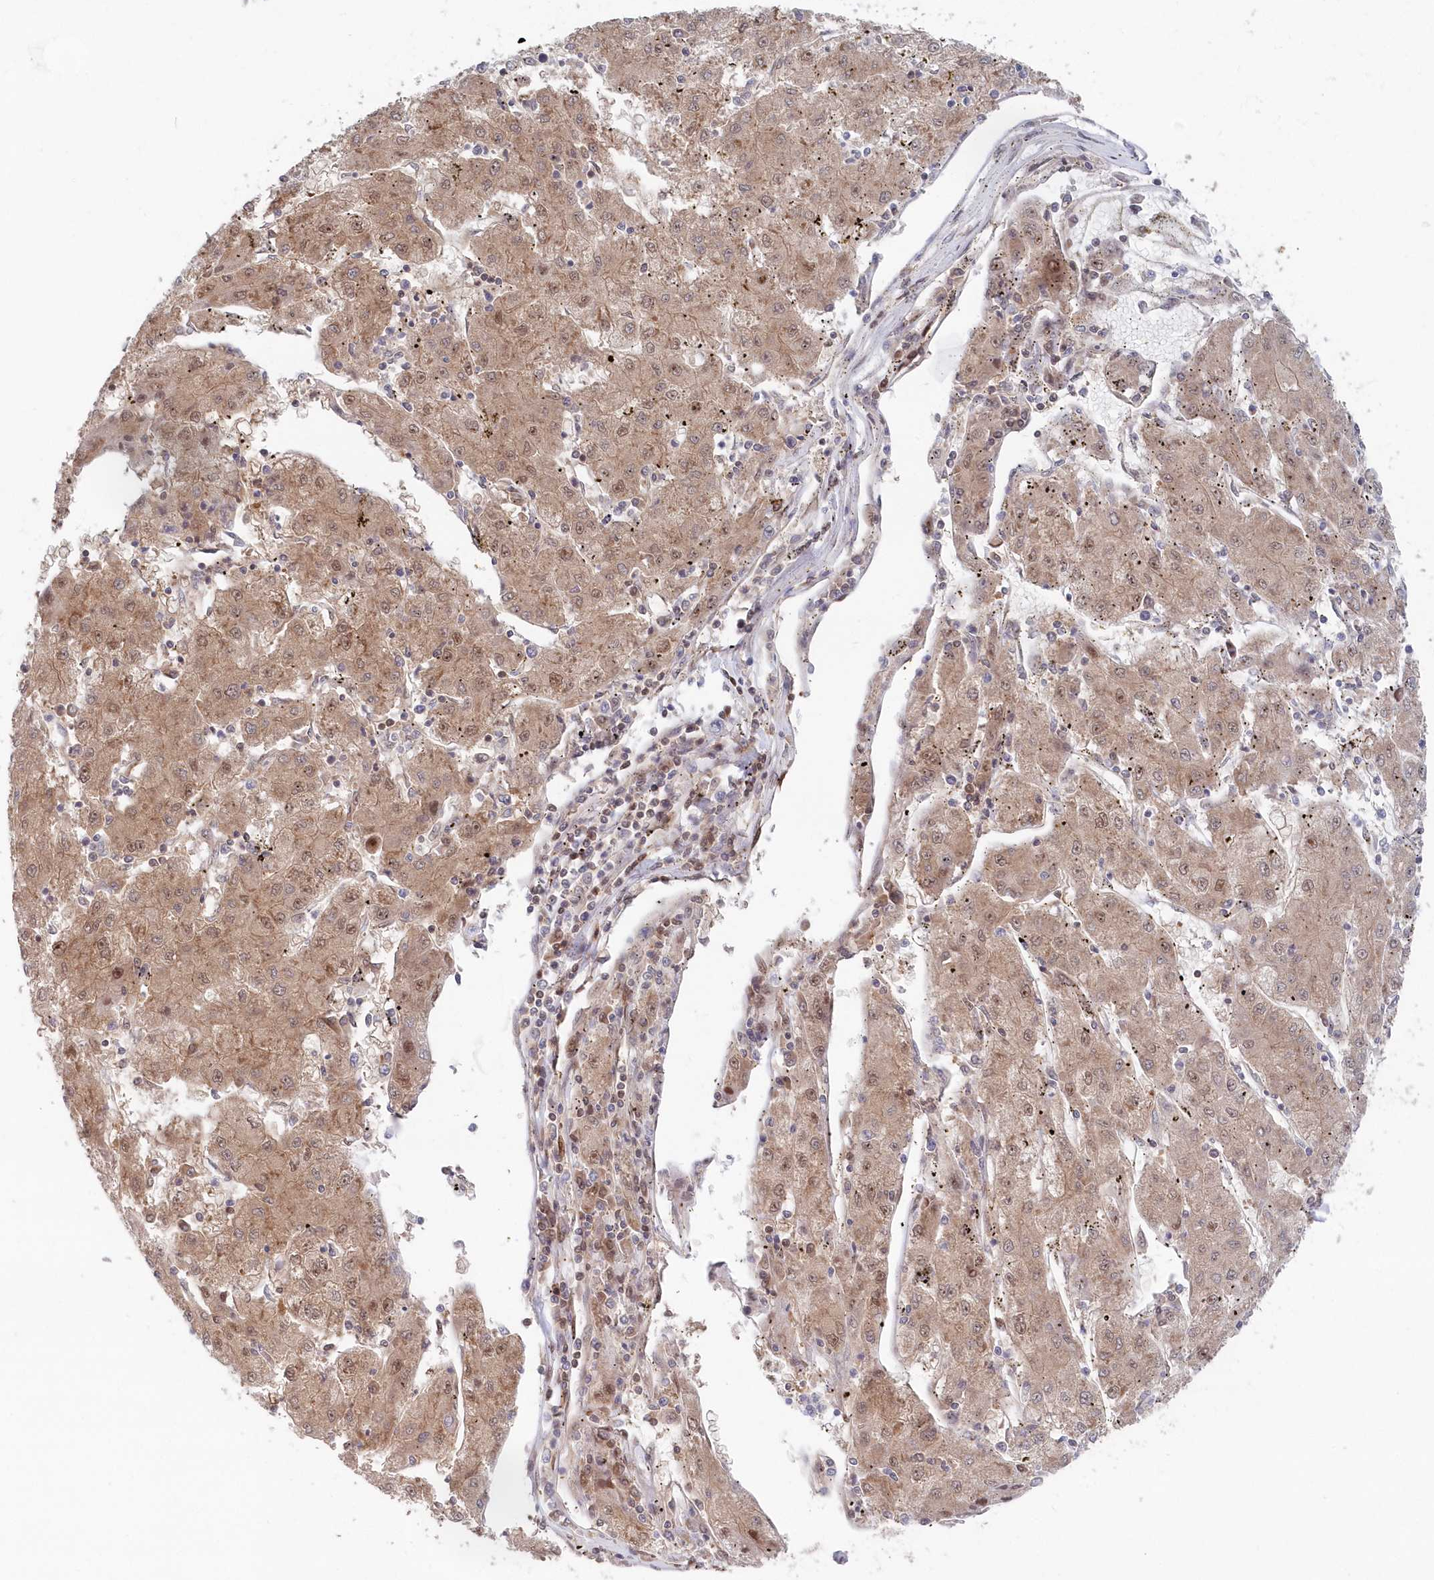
{"staining": {"intensity": "weak", "quantity": ">75%", "location": "cytoplasmic/membranous,nuclear"}, "tissue": "liver cancer", "cell_type": "Tumor cells", "image_type": "cancer", "snomed": [{"axis": "morphology", "description": "Carcinoma, Hepatocellular, NOS"}, {"axis": "topography", "description": "Liver"}], "caption": "Tumor cells display weak cytoplasmic/membranous and nuclear expression in about >75% of cells in liver cancer (hepatocellular carcinoma).", "gene": "ABHD14B", "patient": {"sex": "male", "age": 72}}